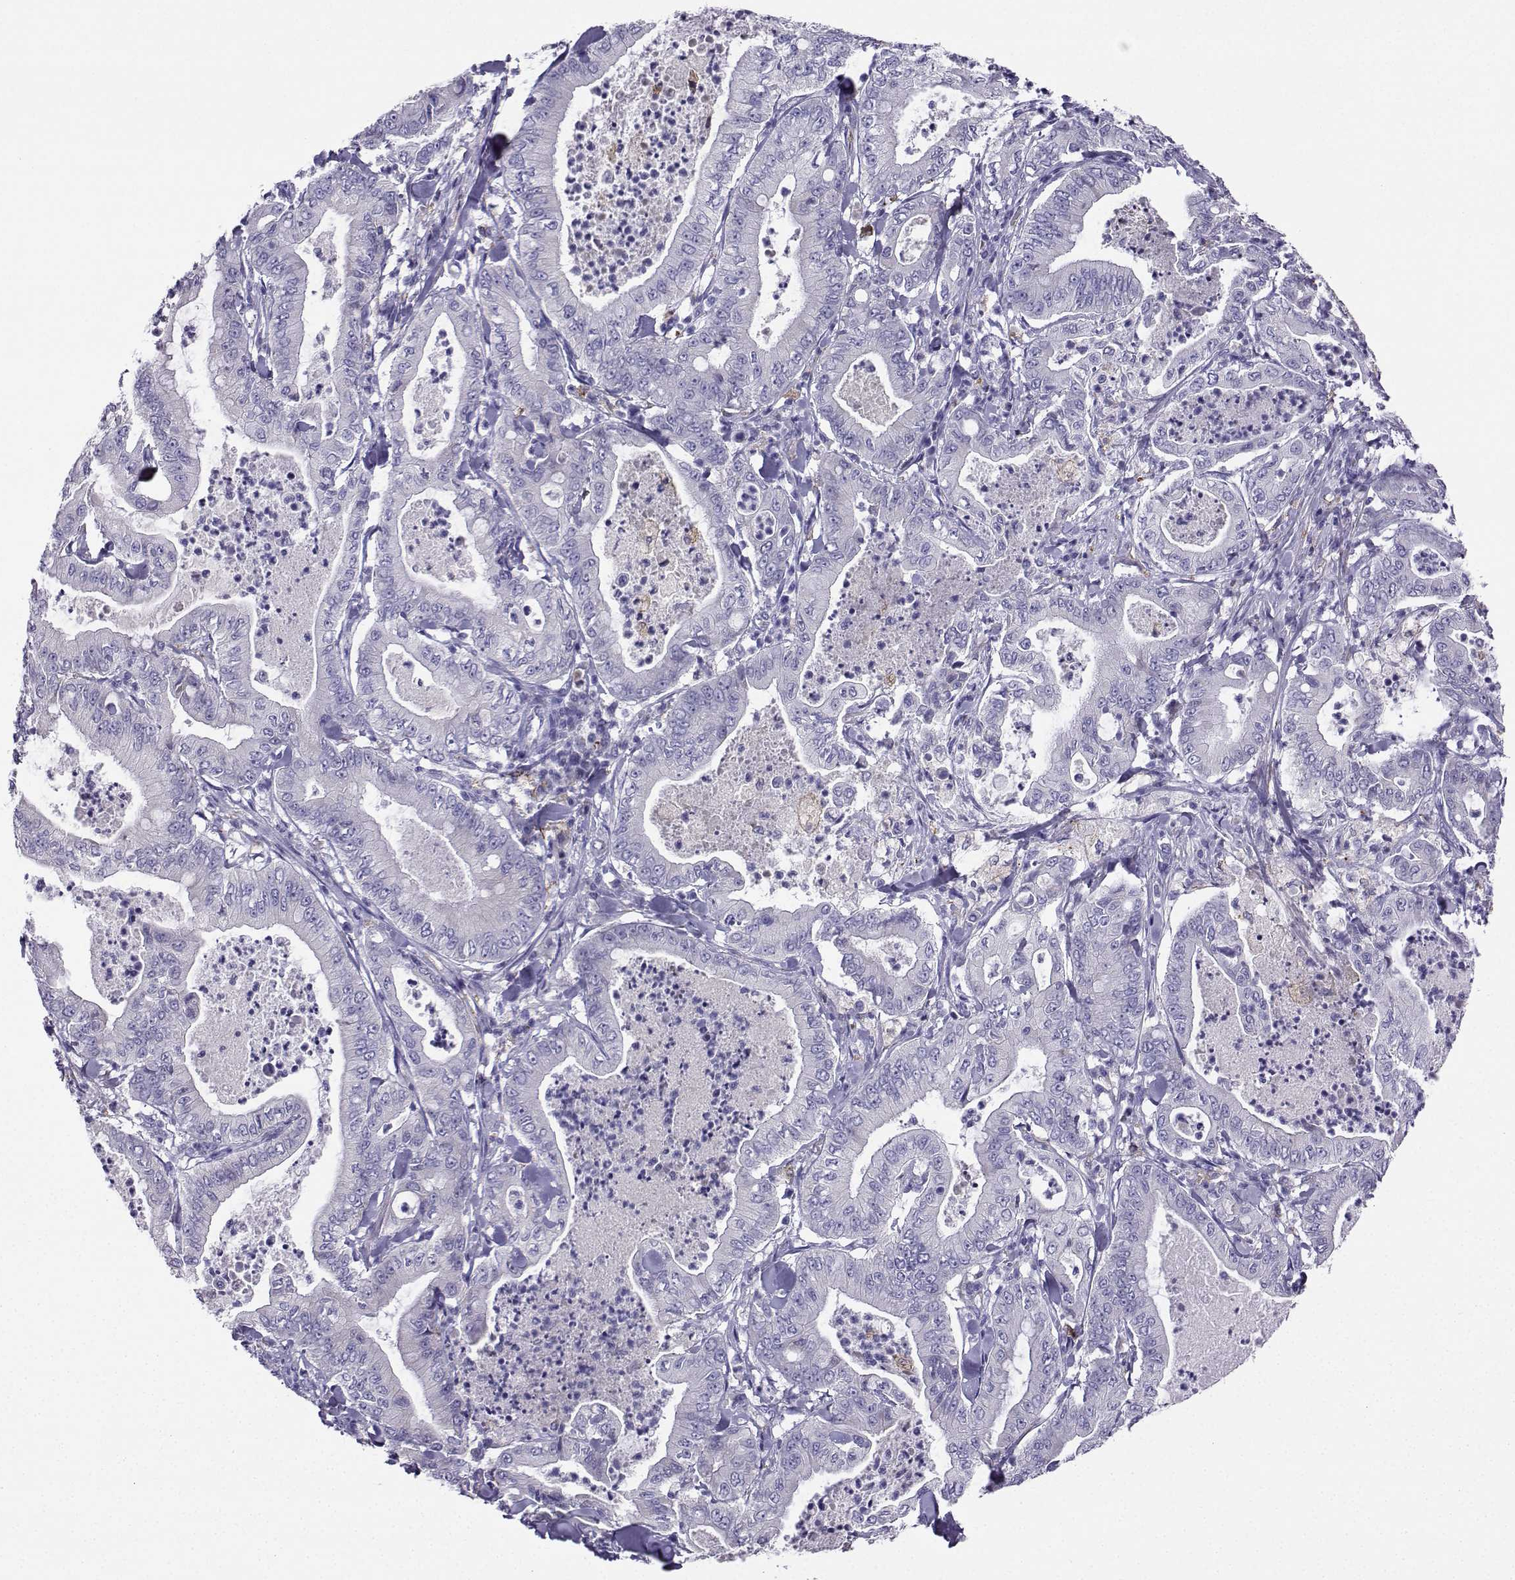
{"staining": {"intensity": "negative", "quantity": "none", "location": "none"}, "tissue": "pancreatic cancer", "cell_type": "Tumor cells", "image_type": "cancer", "snomed": [{"axis": "morphology", "description": "Adenocarcinoma, NOS"}, {"axis": "topography", "description": "Pancreas"}], "caption": "Immunohistochemistry (IHC) image of neoplastic tissue: human pancreatic cancer stained with DAB (3,3'-diaminobenzidine) demonstrates no significant protein staining in tumor cells.", "gene": "LINGO1", "patient": {"sex": "male", "age": 71}}